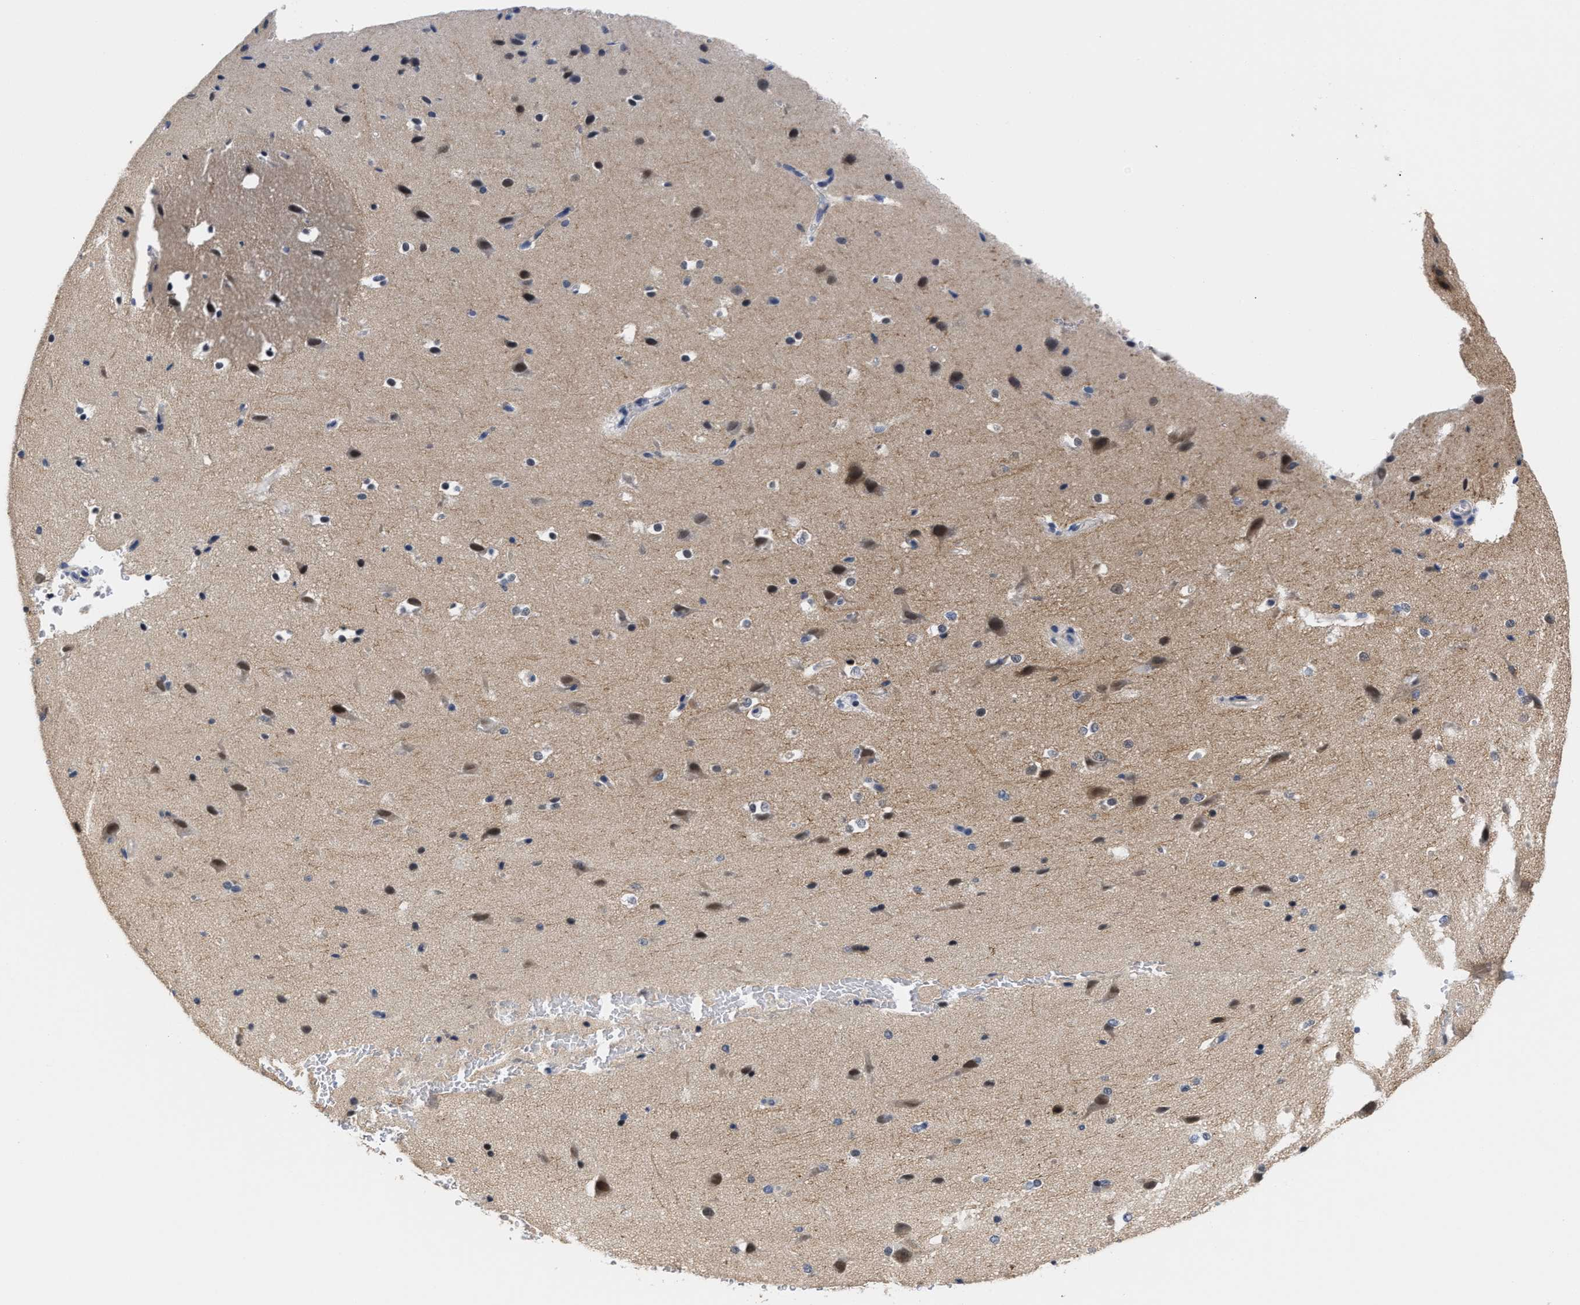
{"staining": {"intensity": "weak", "quantity": ">75%", "location": "cytoplasmic/membranous"}, "tissue": "cerebral cortex", "cell_type": "Endothelial cells", "image_type": "normal", "snomed": [{"axis": "morphology", "description": "Normal tissue, NOS"}, {"axis": "morphology", "description": "Developmental malformation"}, {"axis": "topography", "description": "Cerebral cortex"}], "caption": "Unremarkable cerebral cortex demonstrates weak cytoplasmic/membranous positivity in about >75% of endothelial cells.", "gene": "AHNAK2", "patient": {"sex": "female", "age": 30}}